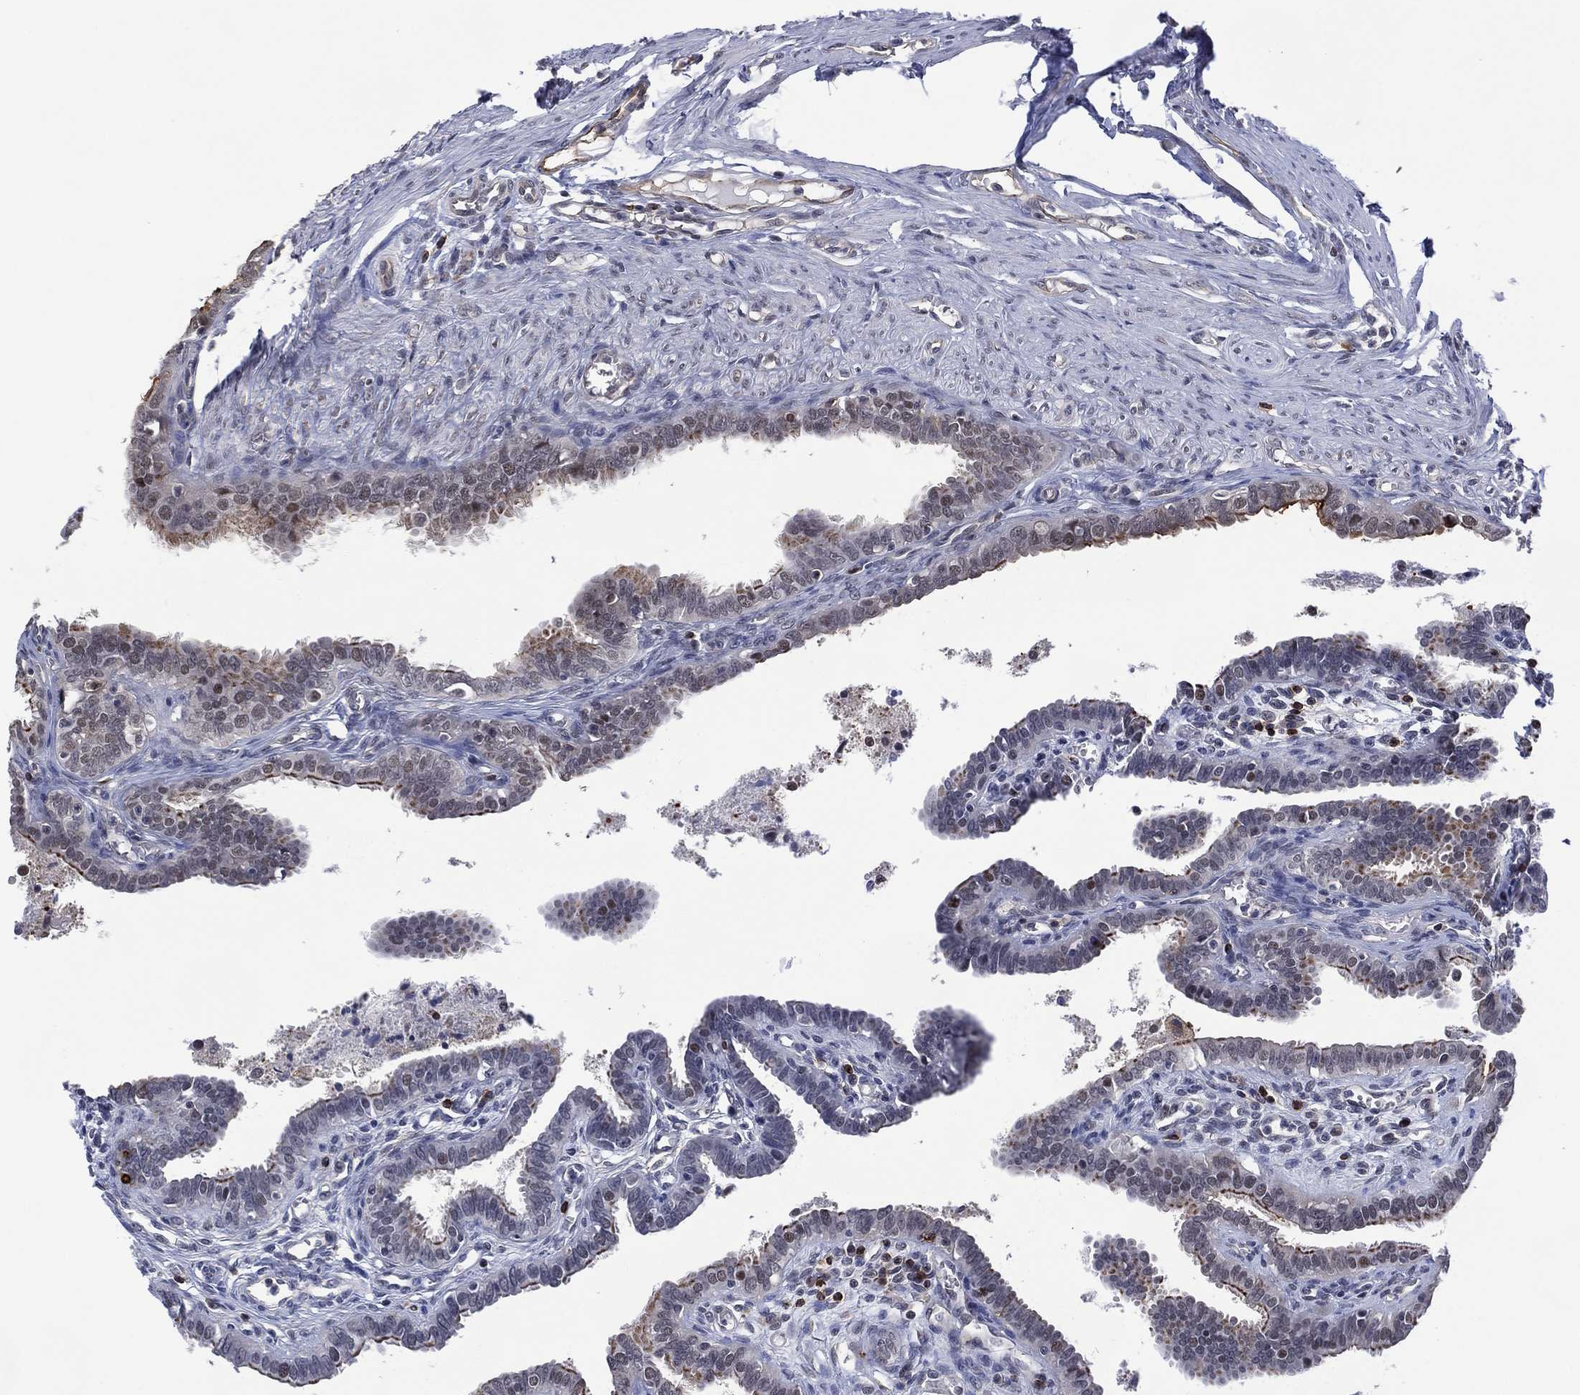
{"staining": {"intensity": "moderate", "quantity": "<25%", "location": "cytoplasmic/membranous"}, "tissue": "fallopian tube", "cell_type": "Glandular cells", "image_type": "normal", "snomed": [{"axis": "morphology", "description": "Normal tissue, NOS"}, {"axis": "morphology", "description": "Carcinoma, endometroid"}, {"axis": "topography", "description": "Fallopian tube"}, {"axis": "topography", "description": "Ovary"}], "caption": "IHC image of normal fallopian tube: fallopian tube stained using immunohistochemistry (IHC) displays low levels of moderate protein expression localized specifically in the cytoplasmic/membranous of glandular cells, appearing as a cytoplasmic/membranous brown color.", "gene": "DPP4", "patient": {"sex": "female", "age": 42}}